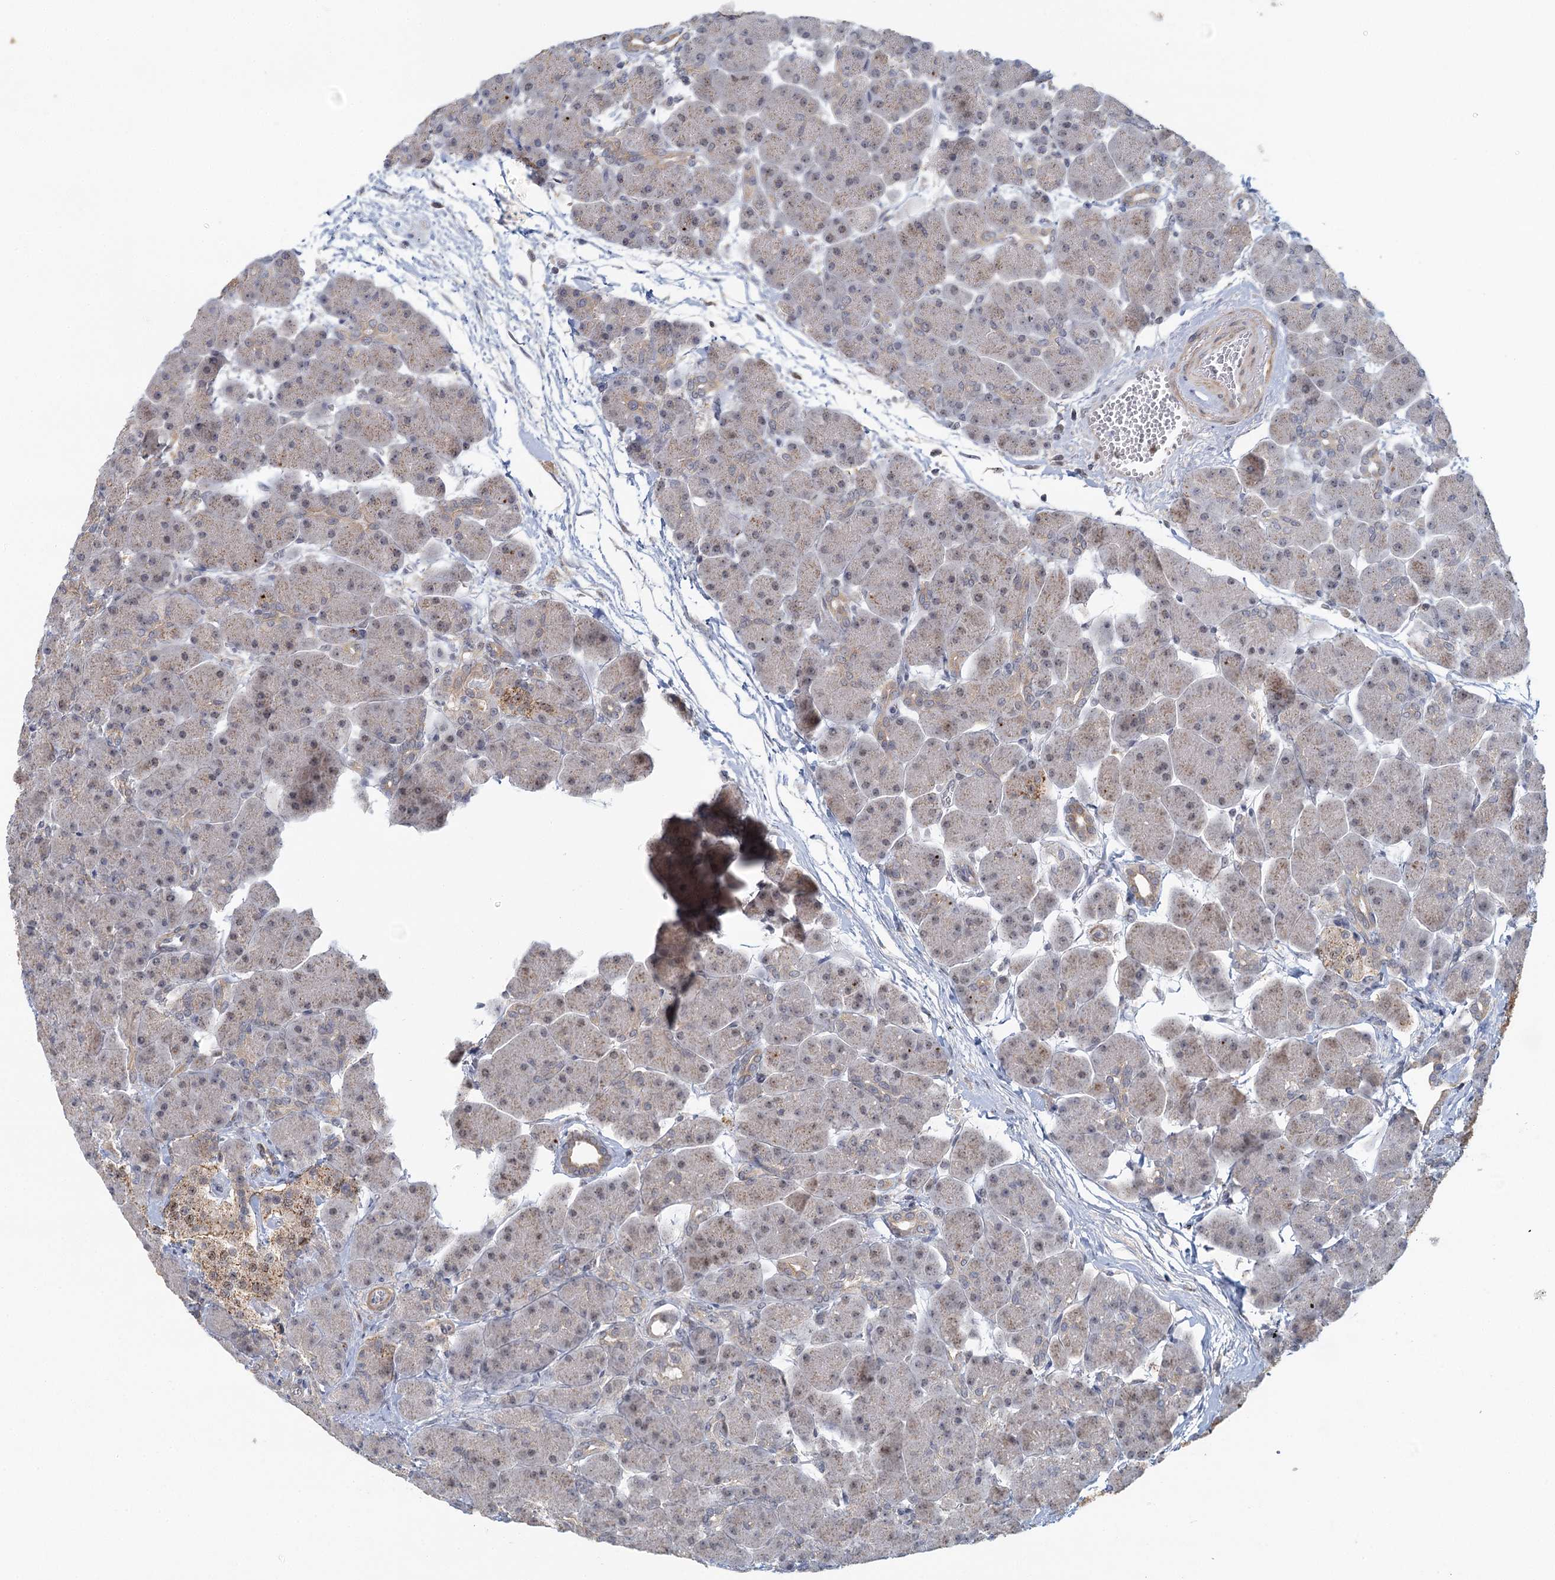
{"staining": {"intensity": "moderate", "quantity": "<25%", "location": "cytoplasmic/membranous"}, "tissue": "pancreas", "cell_type": "Exocrine glandular cells", "image_type": "normal", "snomed": [{"axis": "morphology", "description": "Normal tissue, NOS"}, {"axis": "topography", "description": "Pancreas"}], "caption": "Protein expression analysis of benign human pancreas reveals moderate cytoplasmic/membranous positivity in about <25% of exocrine glandular cells. The protein of interest is stained brown, and the nuclei are stained in blue (DAB (3,3'-diaminobenzidine) IHC with brightfield microscopy, high magnification).", "gene": "GPATCH11", "patient": {"sex": "male", "age": 66}}